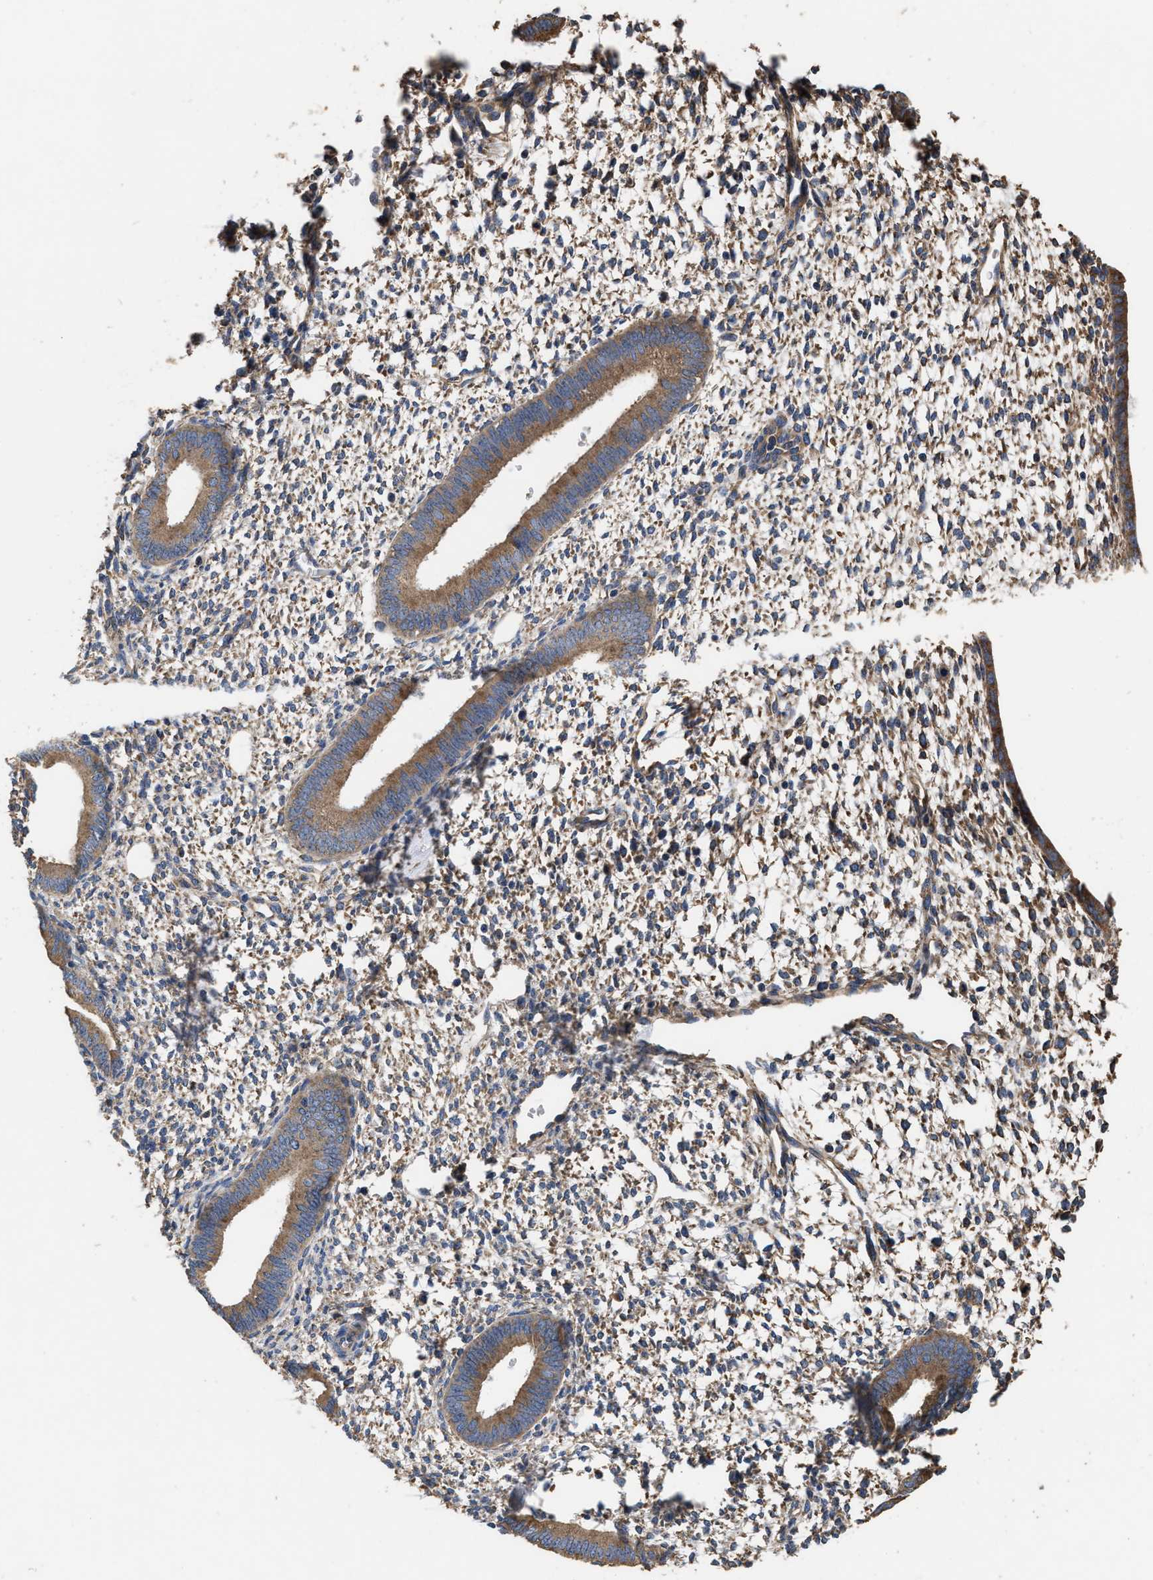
{"staining": {"intensity": "weak", "quantity": "<25%", "location": "cytoplasmic/membranous"}, "tissue": "endometrium", "cell_type": "Cells in endometrial stroma", "image_type": "normal", "snomed": [{"axis": "morphology", "description": "Normal tissue, NOS"}, {"axis": "topography", "description": "Endometrium"}], "caption": "Human endometrium stained for a protein using IHC exhibits no staining in cells in endometrial stroma.", "gene": "KLB", "patient": {"sex": "female", "age": 46}}